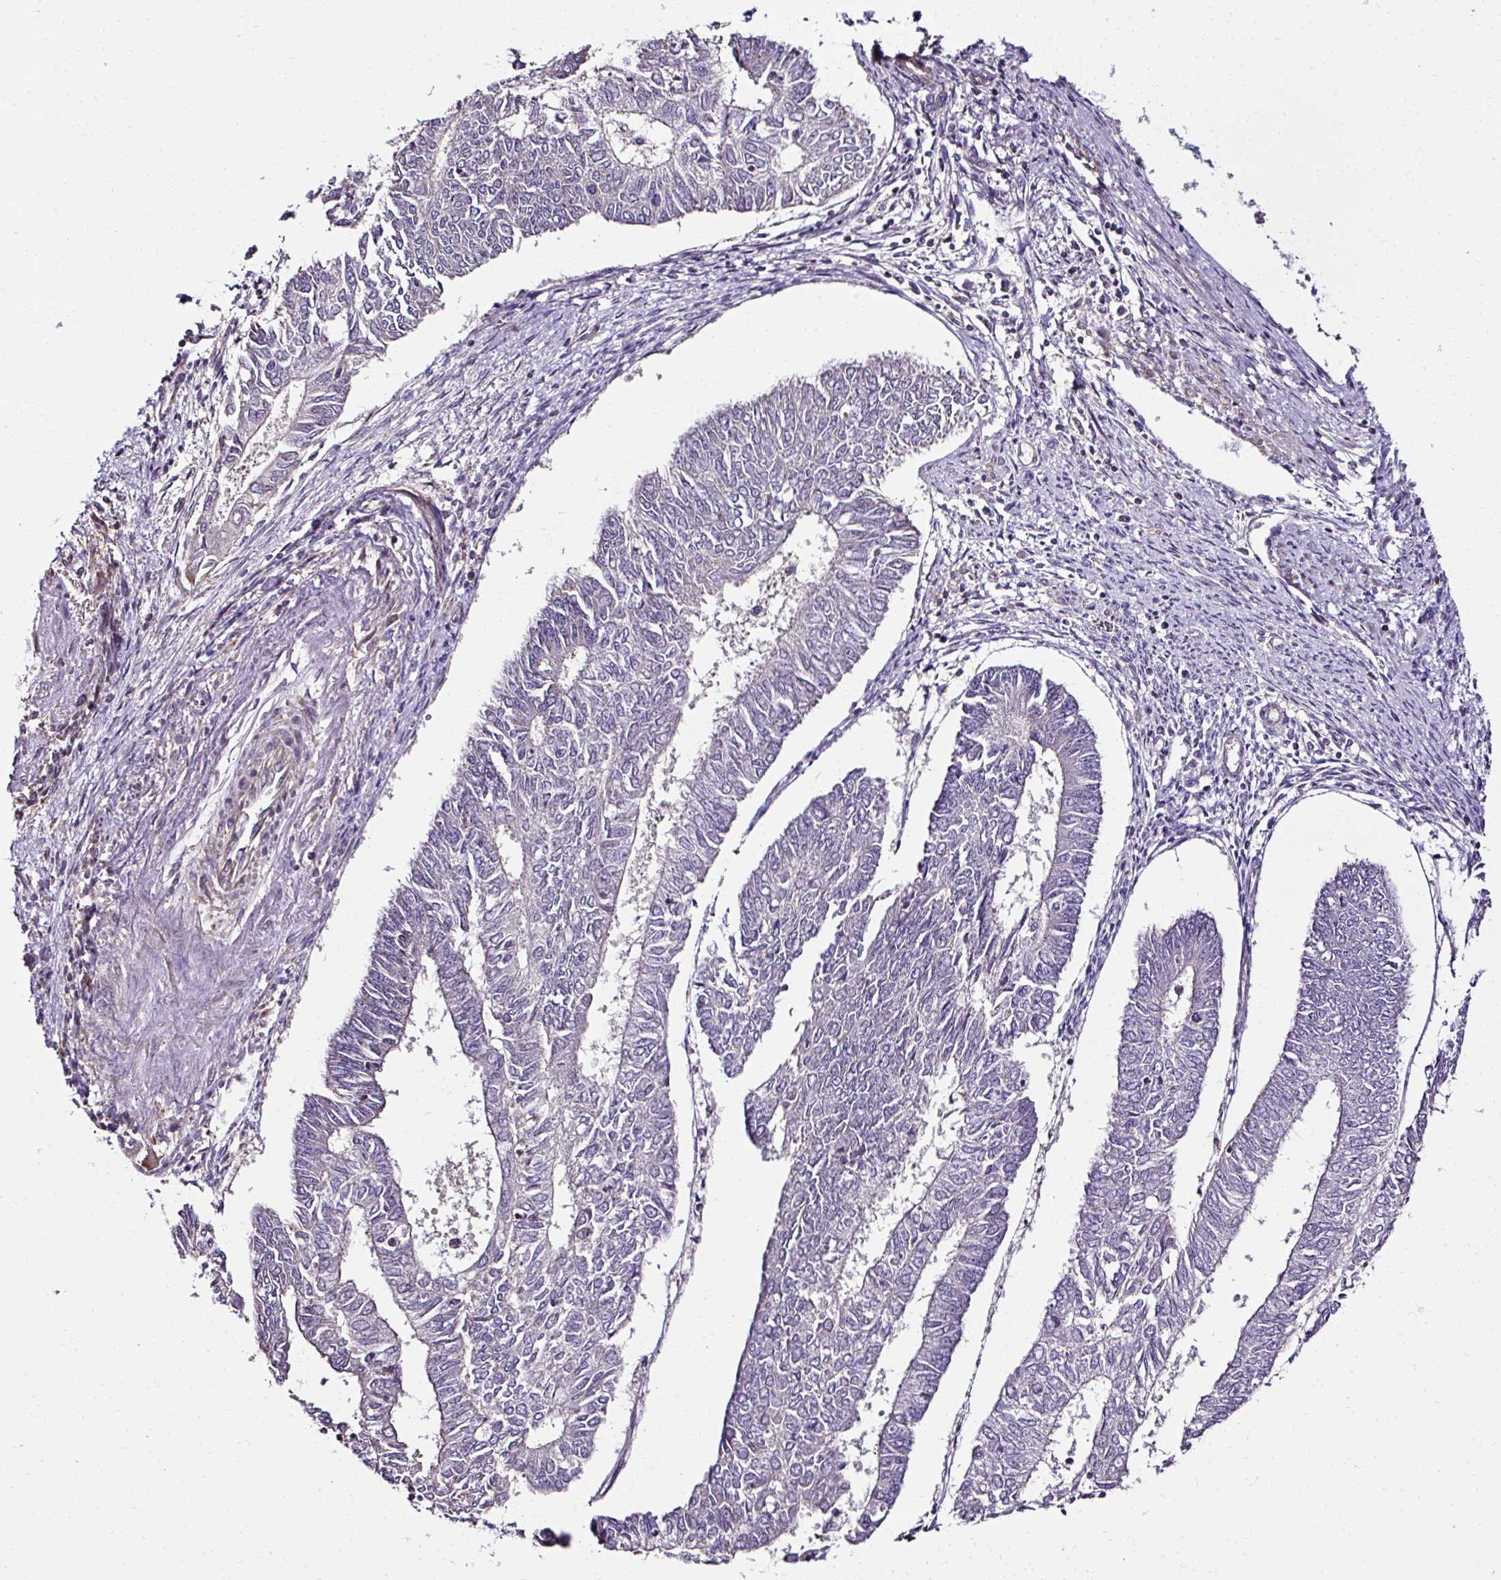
{"staining": {"intensity": "negative", "quantity": "none", "location": "none"}, "tissue": "endometrial cancer", "cell_type": "Tumor cells", "image_type": "cancer", "snomed": [{"axis": "morphology", "description": "Adenocarcinoma, NOS"}, {"axis": "topography", "description": "Endometrium"}], "caption": "This is an immunohistochemistry (IHC) micrograph of endometrial adenocarcinoma. There is no expression in tumor cells.", "gene": "CCDC85C", "patient": {"sex": "female", "age": 68}}